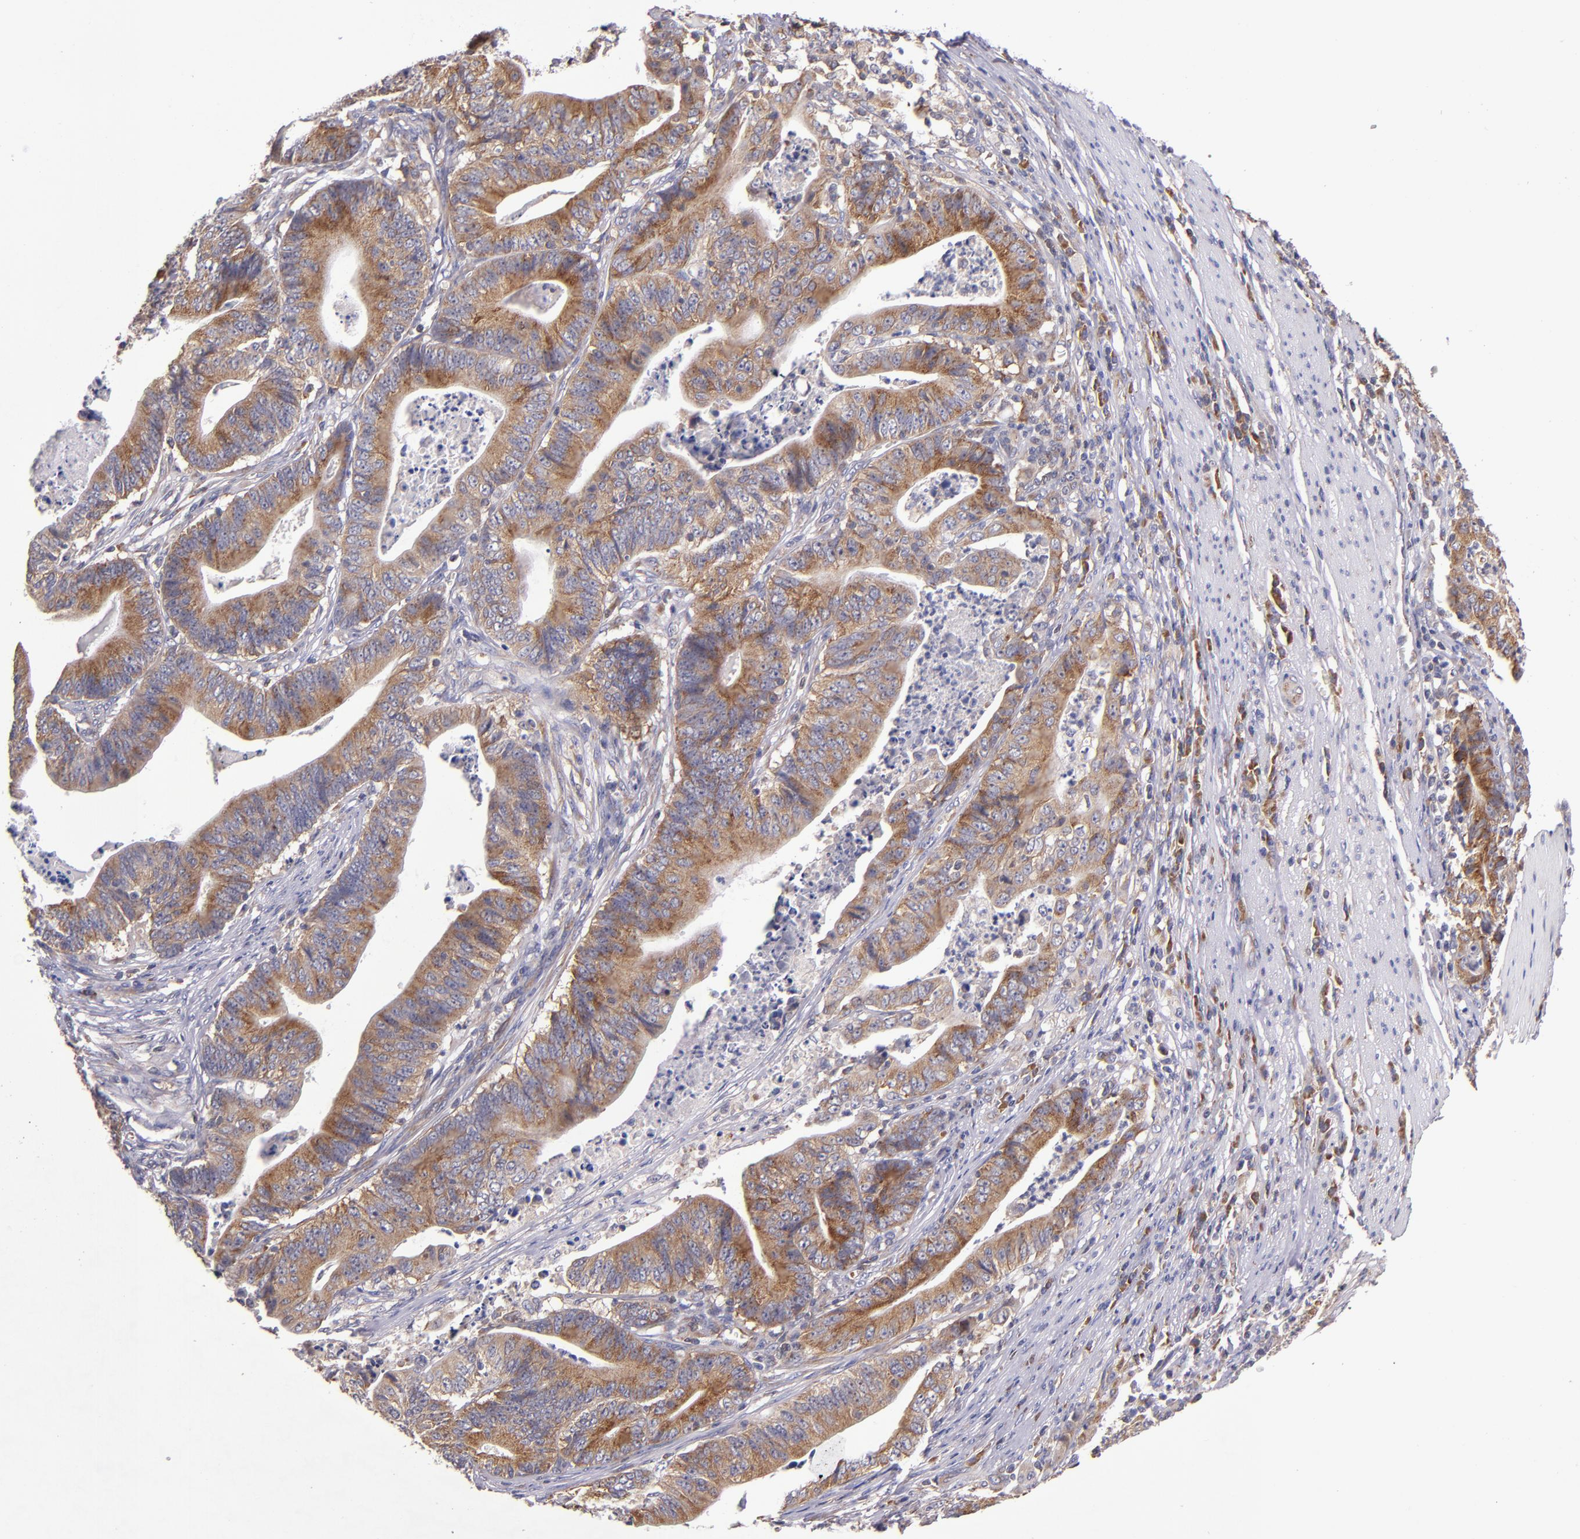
{"staining": {"intensity": "moderate", "quantity": ">75%", "location": "cytoplasmic/membranous"}, "tissue": "stomach cancer", "cell_type": "Tumor cells", "image_type": "cancer", "snomed": [{"axis": "morphology", "description": "Adenocarcinoma, NOS"}, {"axis": "topography", "description": "Stomach, lower"}], "caption": "This is an image of IHC staining of stomach cancer, which shows moderate staining in the cytoplasmic/membranous of tumor cells.", "gene": "EIF4ENIF1", "patient": {"sex": "female", "age": 86}}